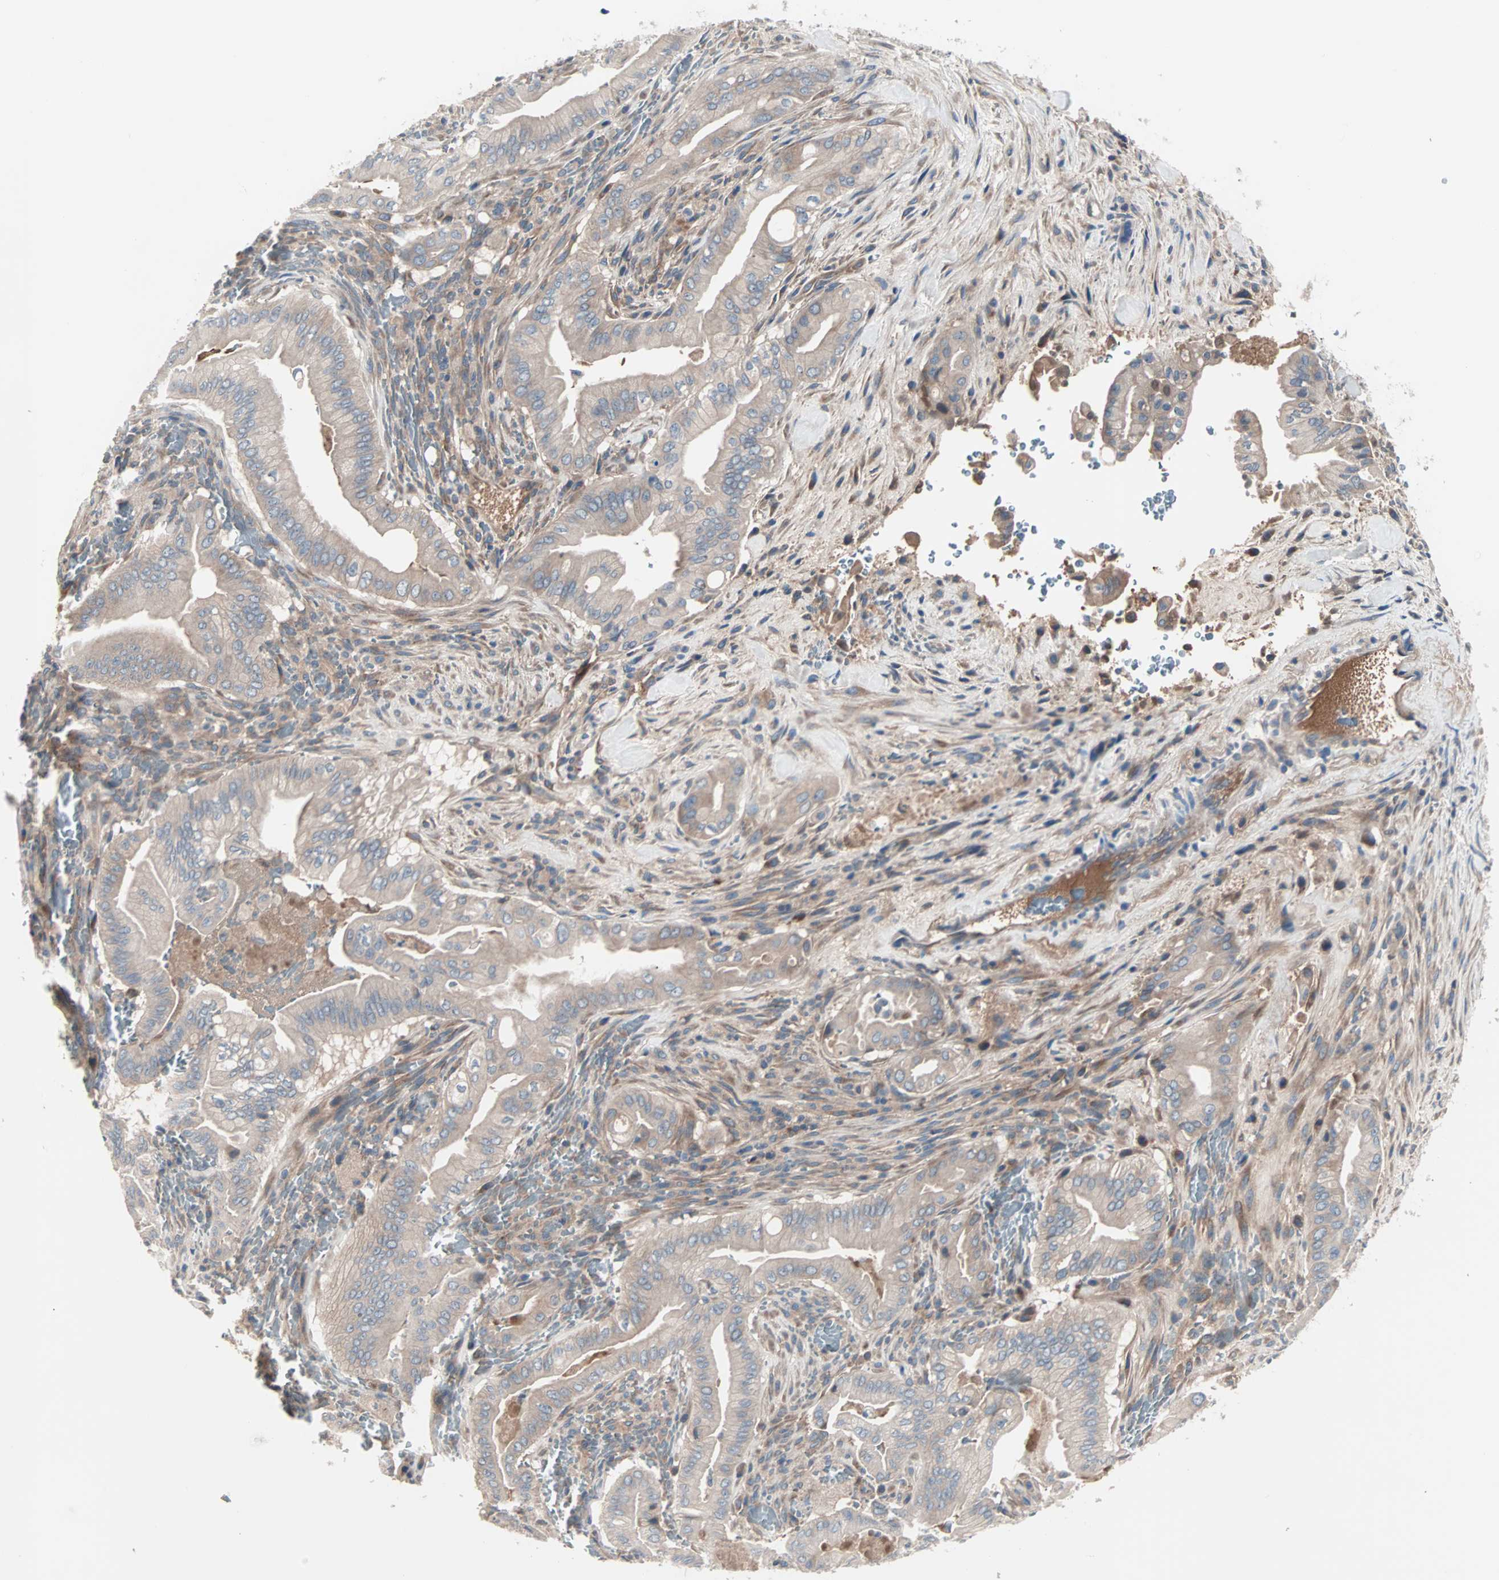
{"staining": {"intensity": "weak", "quantity": ">75%", "location": "cytoplasmic/membranous"}, "tissue": "liver cancer", "cell_type": "Tumor cells", "image_type": "cancer", "snomed": [{"axis": "morphology", "description": "Cholangiocarcinoma"}, {"axis": "topography", "description": "Liver"}], "caption": "Liver cancer stained with a protein marker displays weak staining in tumor cells.", "gene": "CAD", "patient": {"sex": "female", "age": 68}}